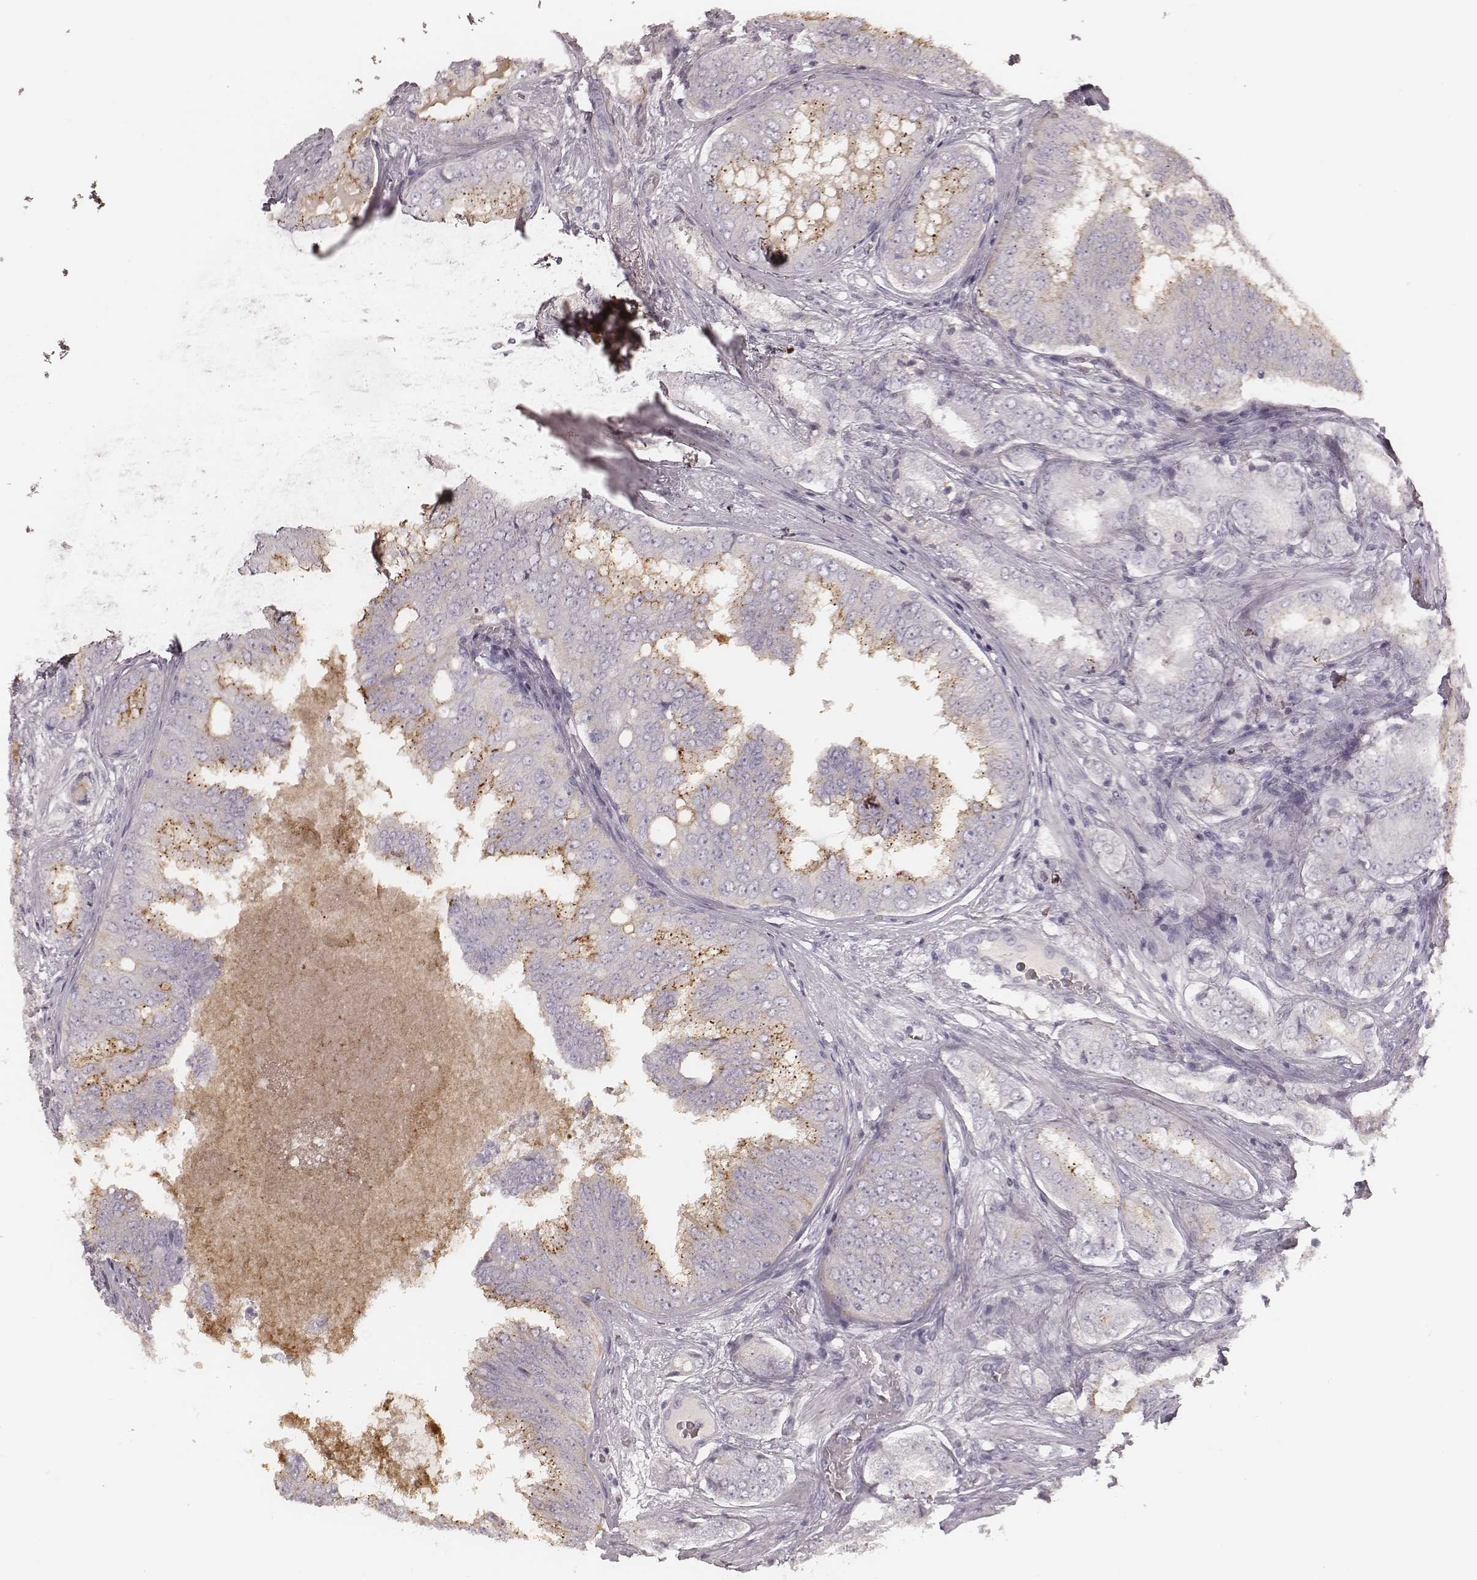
{"staining": {"intensity": "moderate", "quantity": "25%-75%", "location": "cytoplasmic/membranous"}, "tissue": "prostate cancer", "cell_type": "Tumor cells", "image_type": "cancer", "snomed": [{"axis": "morphology", "description": "Adenocarcinoma, NOS"}, {"axis": "topography", "description": "Prostate"}], "caption": "Human prostate cancer stained with a brown dye reveals moderate cytoplasmic/membranous positive staining in approximately 25%-75% of tumor cells.", "gene": "SMIM24", "patient": {"sex": "male", "age": 65}}